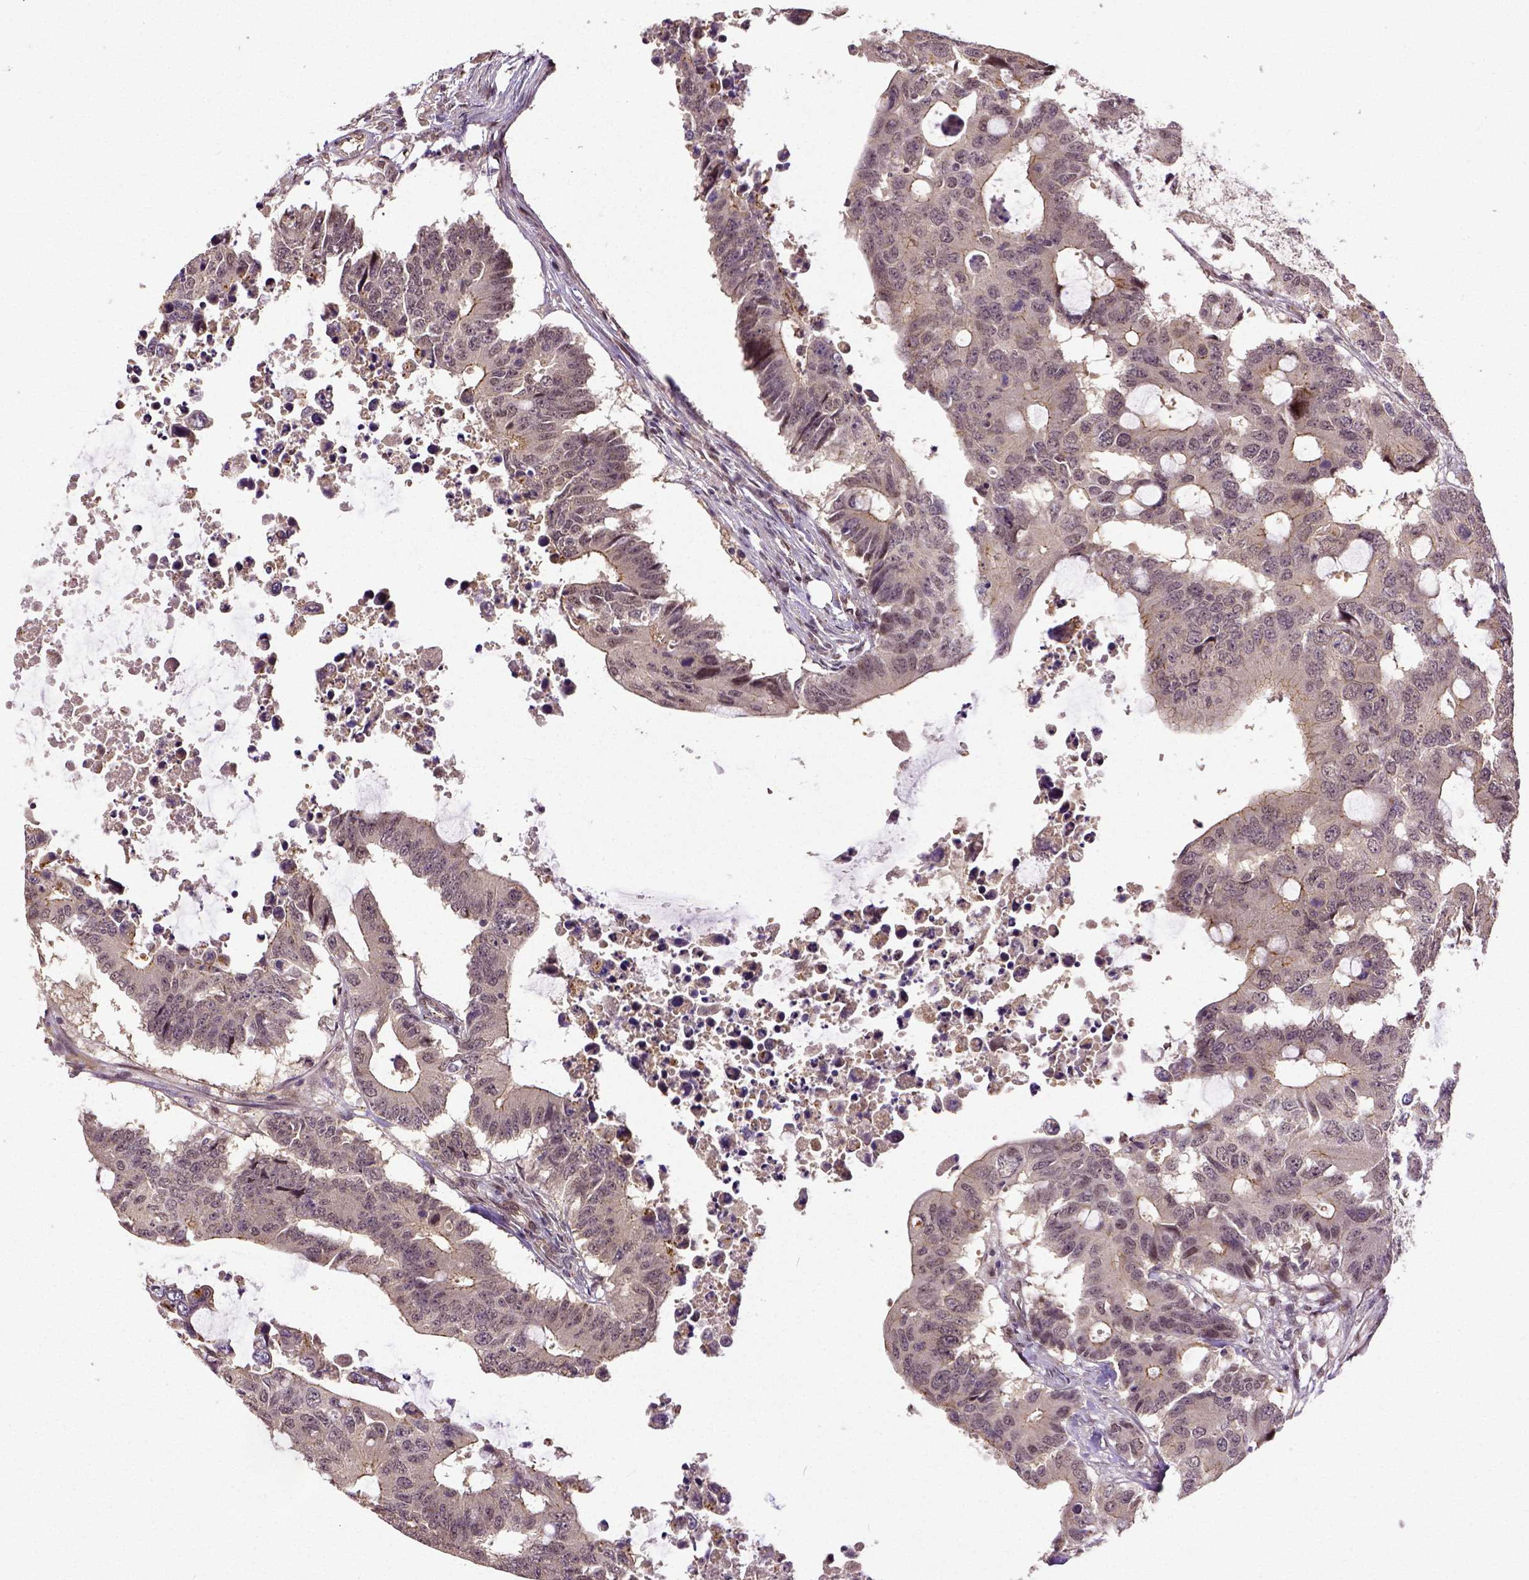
{"staining": {"intensity": "moderate", "quantity": "<25%", "location": "cytoplasmic/membranous"}, "tissue": "colorectal cancer", "cell_type": "Tumor cells", "image_type": "cancer", "snomed": [{"axis": "morphology", "description": "Adenocarcinoma, NOS"}, {"axis": "topography", "description": "Colon"}], "caption": "Human colorectal cancer stained with a protein marker demonstrates moderate staining in tumor cells.", "gene": "DICER1", "patient": {"sex": "male", "age": 71}}